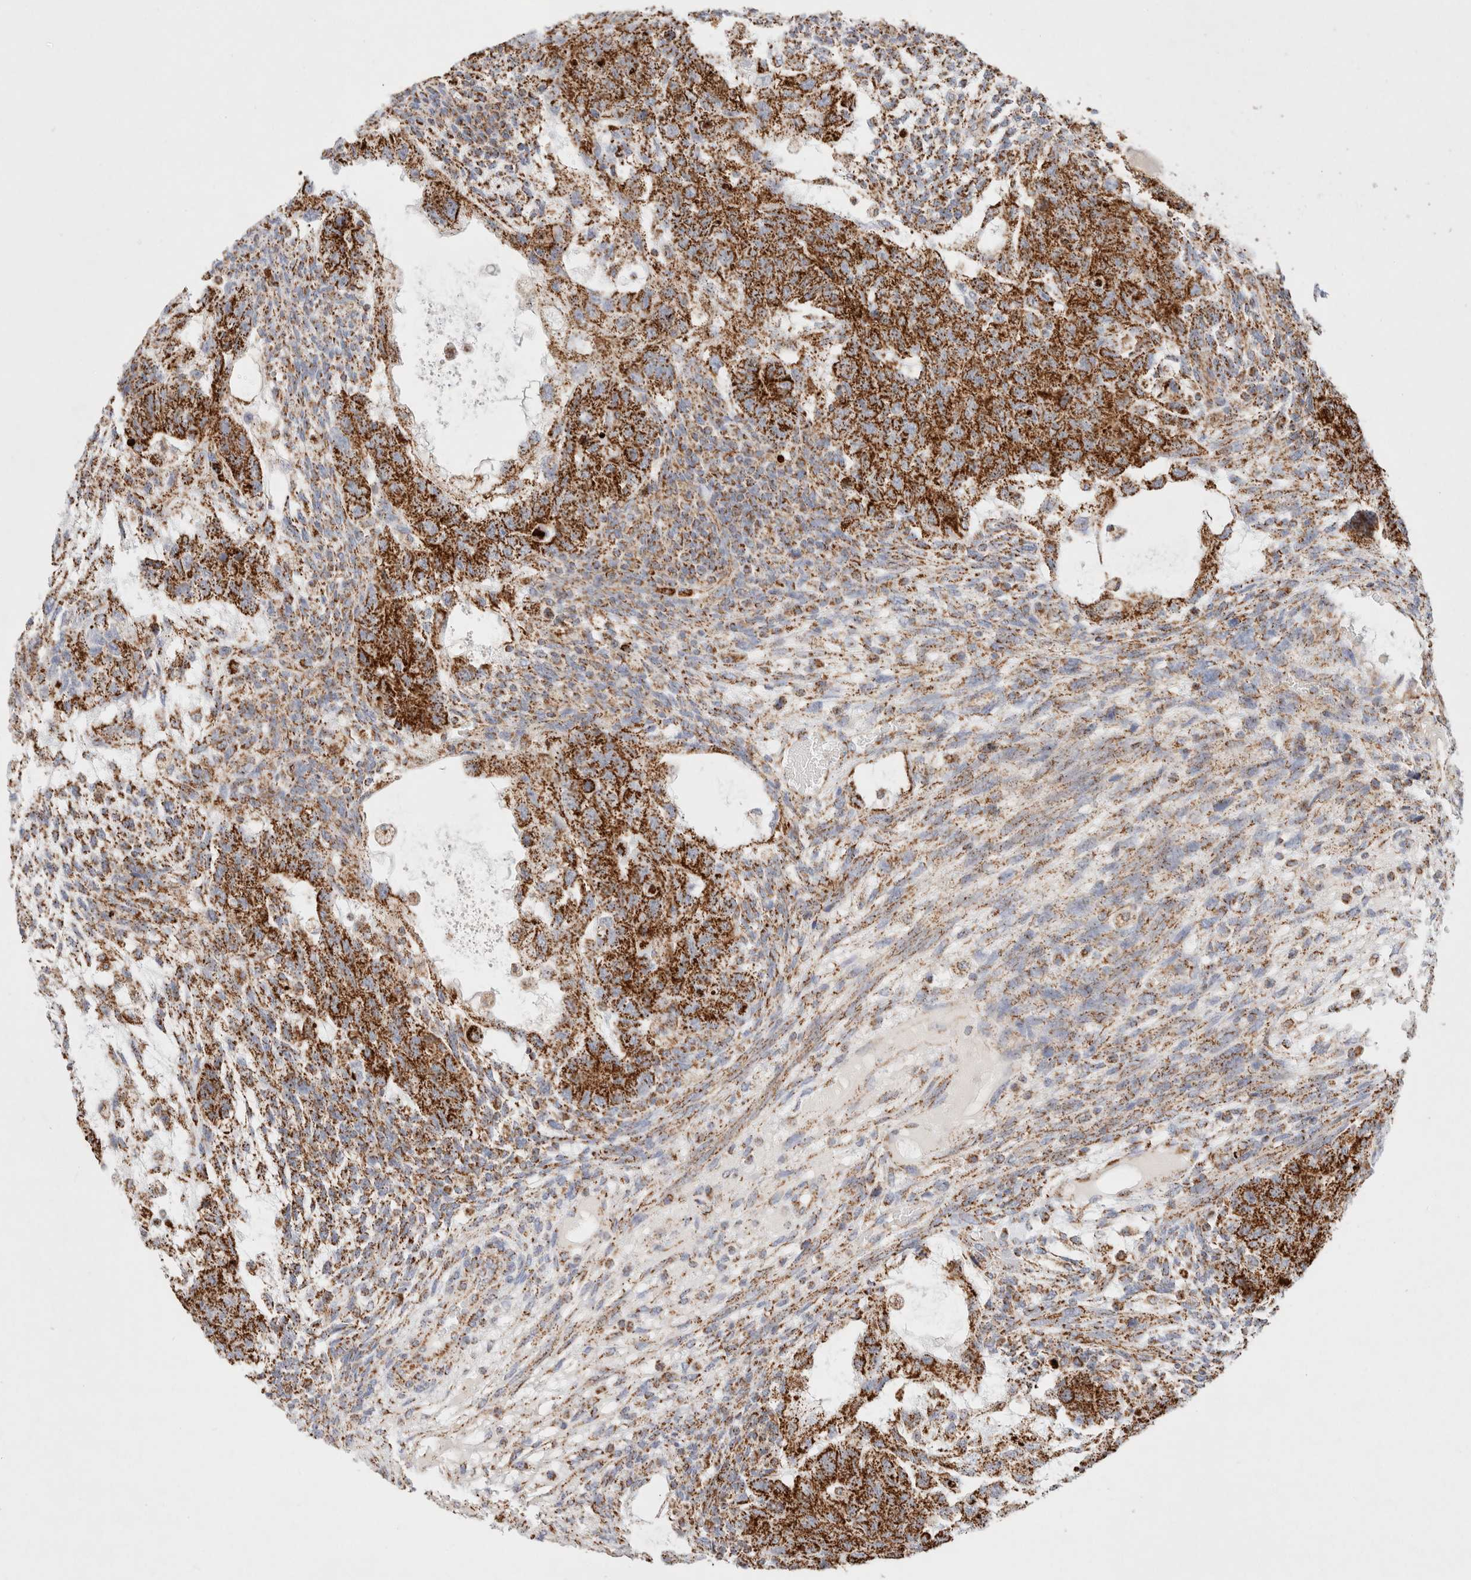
{"staining": {"intensity": "strong", "quantity": ">75%", "location": "cytoplasmic/membranous"}, "tissue": "testis cancer", "cell_type": "Tumor cells", "image_type": "cancer", "snomed": [{"axis": "morphology", "description": "Normal tissue, NOS"}, {"axis": "morphology", "description": "Carcinoma, Embryonal, NOS"}, {"axis": "topography", "description": "Testis"}], "caption": "Brown immunohistochemical staining in human embryonal carcinoma (testis) demonstrates strong cytoplasmic/membranous positivity in approximately >75% of tumor cells.", "gene": "PHB2", "patient": {"sex": "male", "age": 36}}